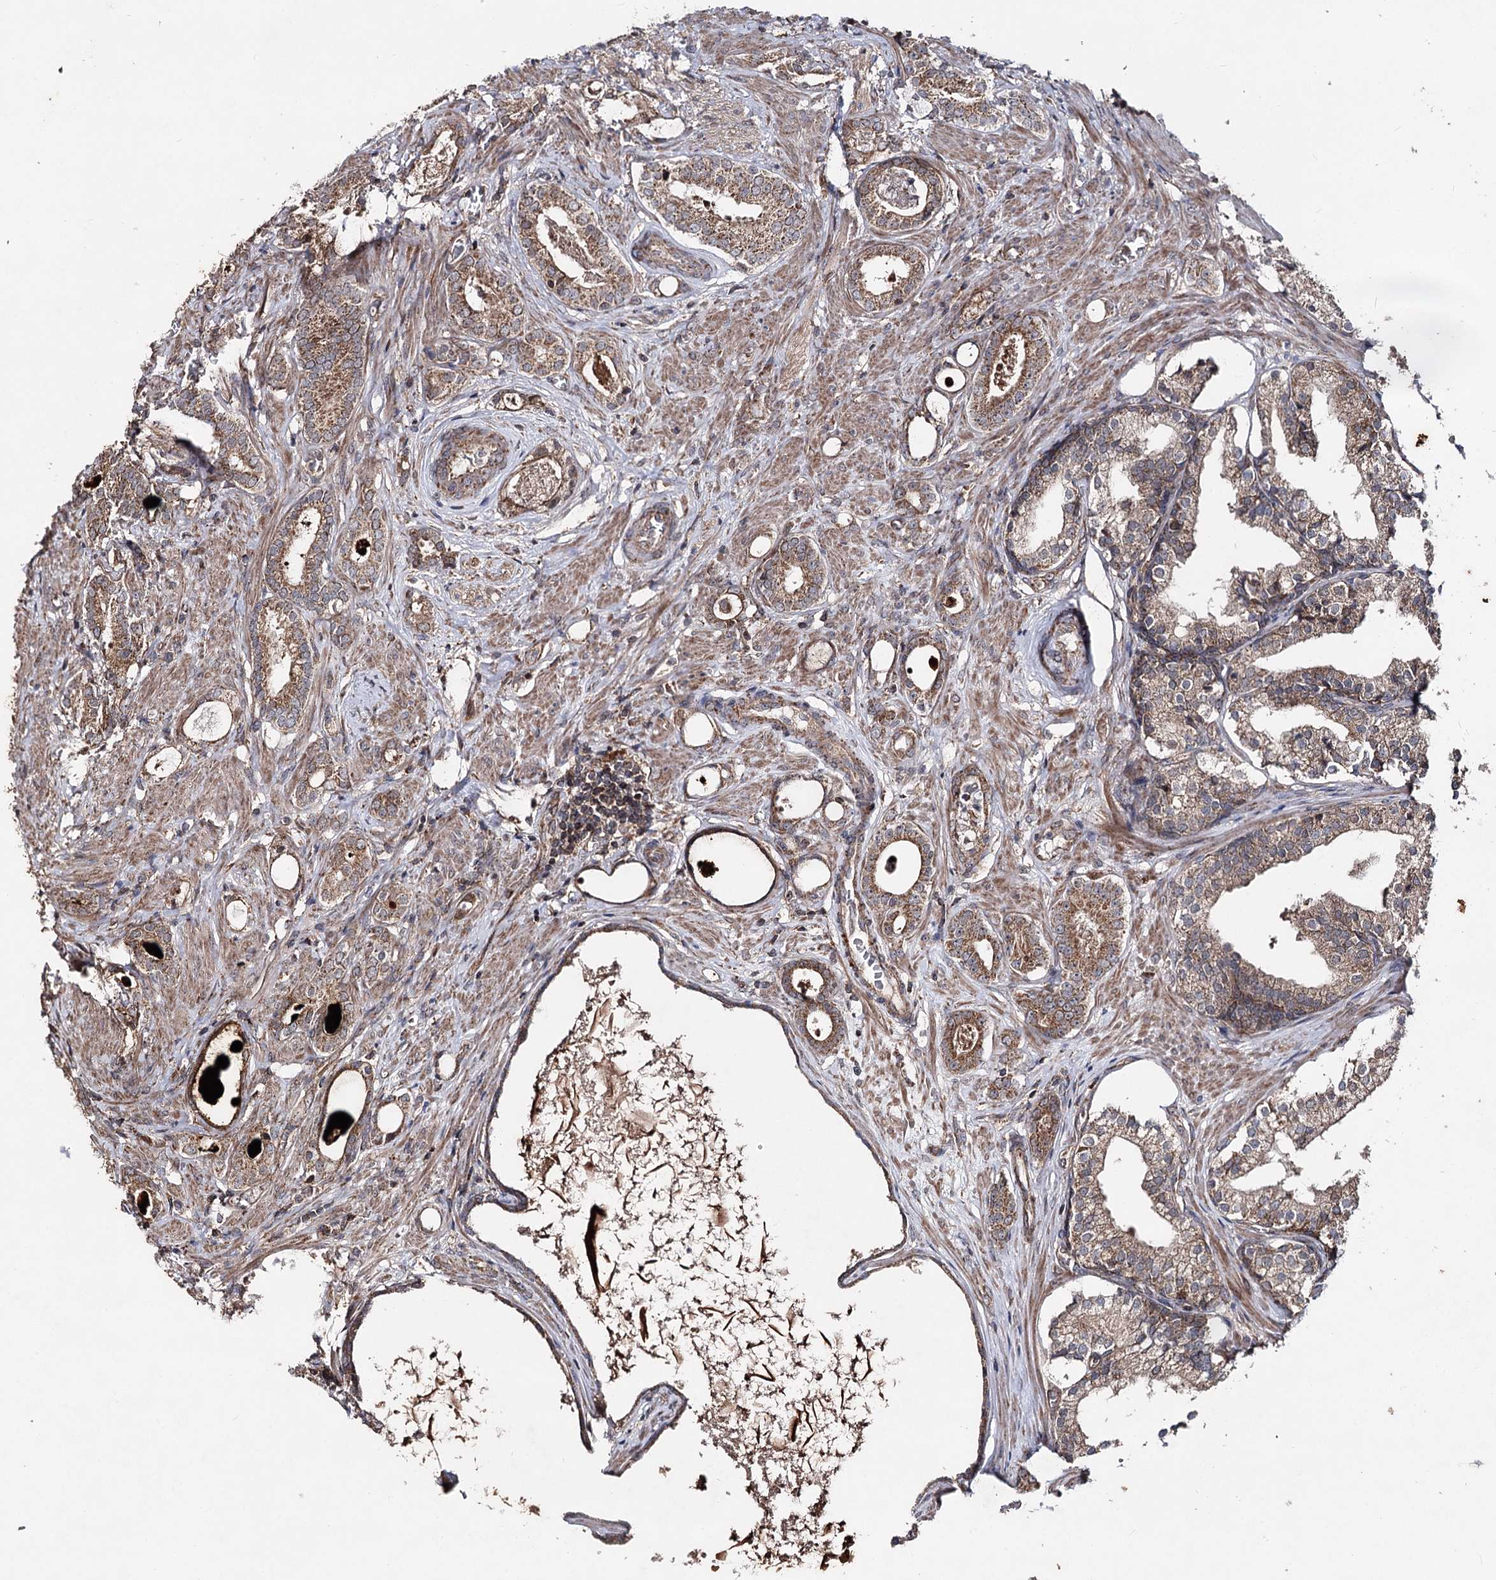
{"staining": {"intensity": "moderate", "quantity": ">75%", "location": "cytoplasmic/membranous"}, "tissue": "prostate cancer", "cell_type": "Tumor cells", "image_type": "cancer", "snomed": [{"axis": "morphology", "description": "Adenocarcinoma, High grade"}, {"axis": "topography", "description": "Prostate"}], "caption": "Brown immunohistochemical staining in human prostate cancer reveals moderate cytoplasmic/membranous expression in approximately >75% of tumor cells.", "gene": "MINDY3", "patient": {"sex": "male", "age": 58}}